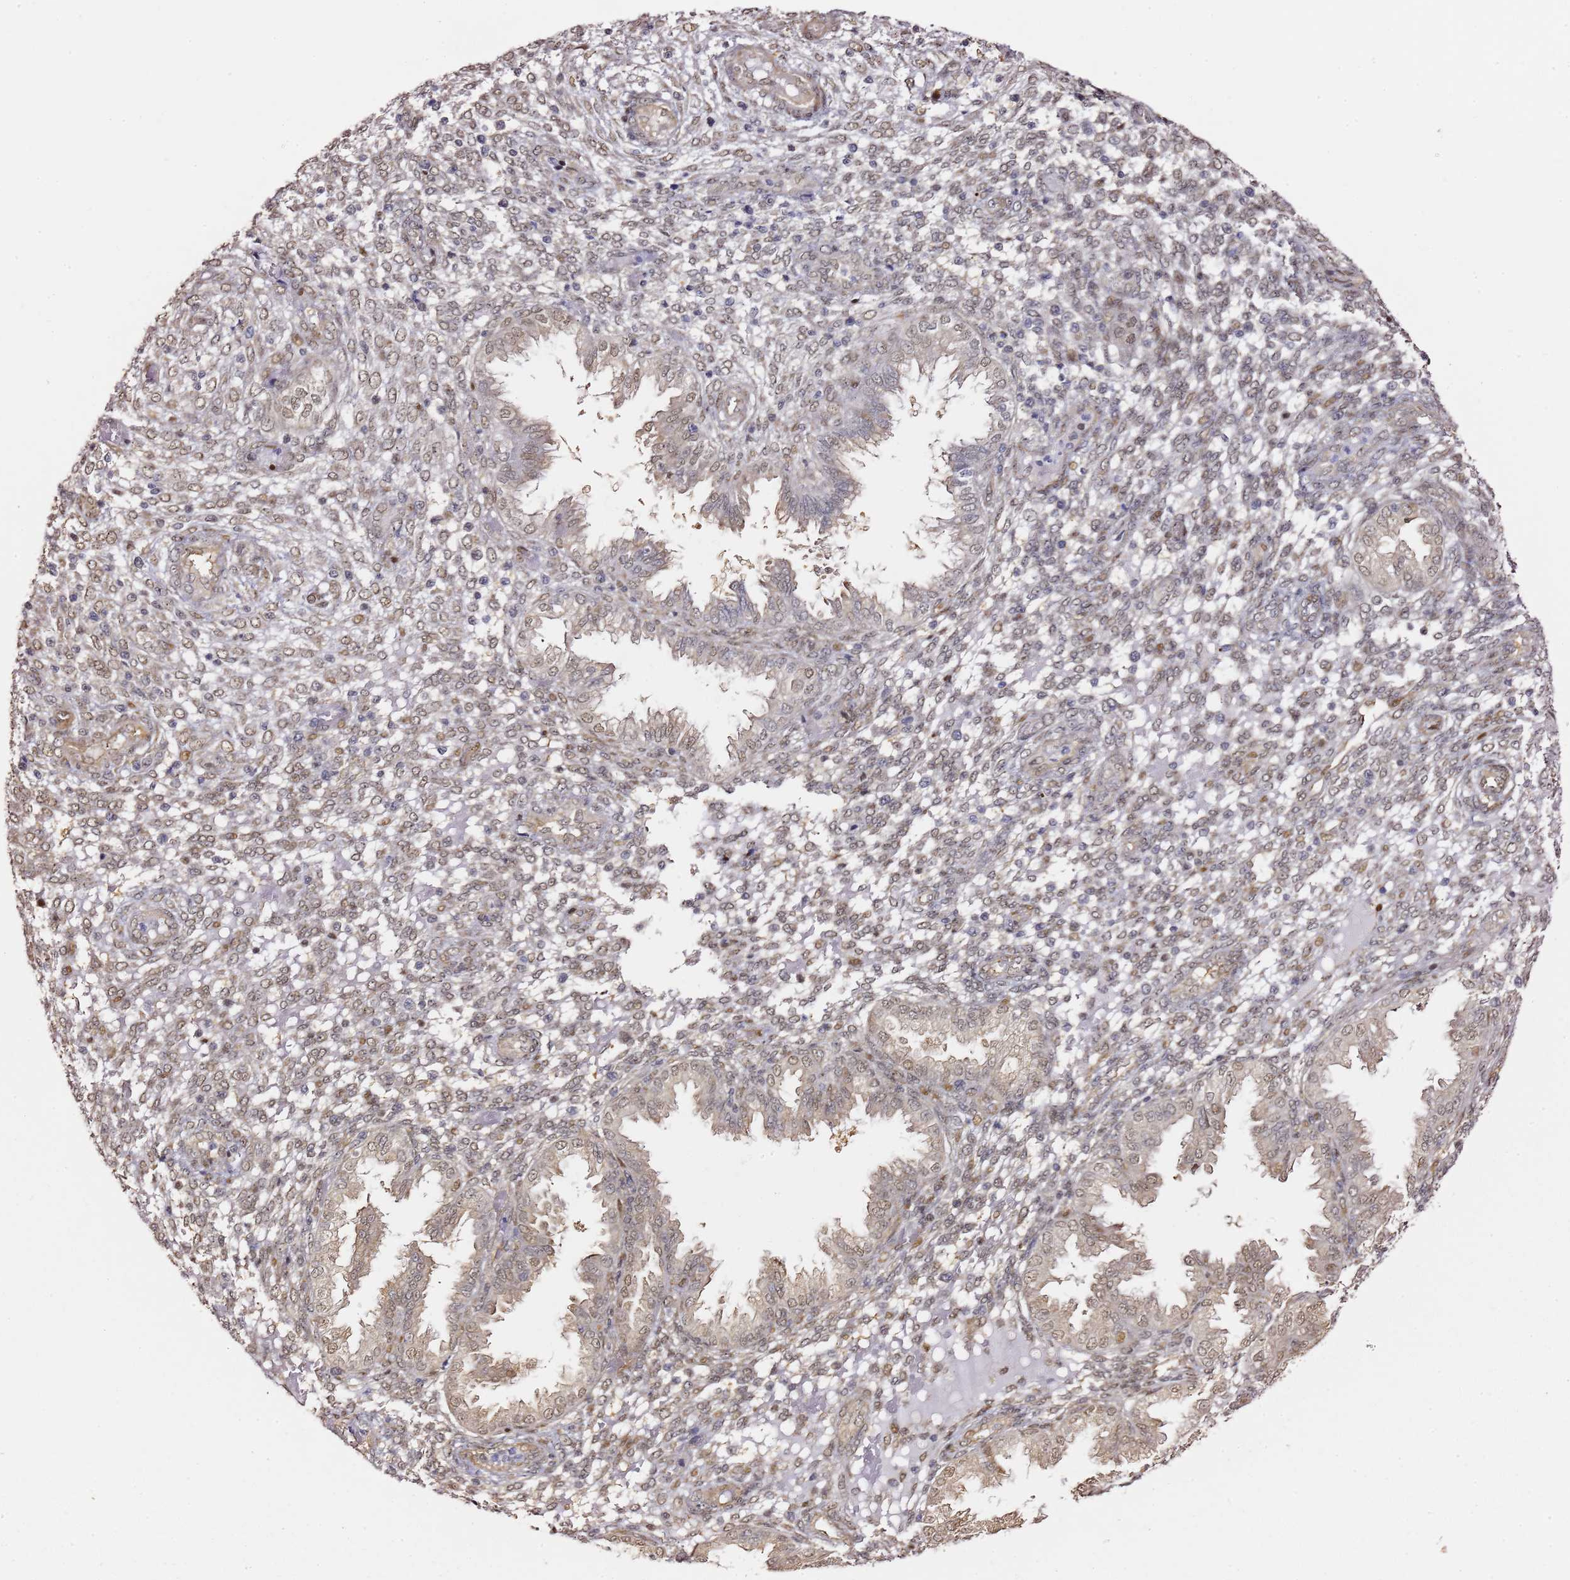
{"staining": {"intensity": "moderate", "quantity": "25%-75%", "location": "cytoplasmic/membranous,nuclear"}, "tissue": "endometrium", "cell_type": "Cells in endometrial stroma", "image_type": "normal", "snomed": [{"axis": "morphology", "description": "Normal tissue, NOS"}, {"axis": "topography", "description": "Endometrium"}], "caption": "Endometrium stained with DAB (3,3'-diaminobenzidine) IHC demonstrates medium levels of moderate cytoplasmic/membranous,nuclear expression in approximately 25%-75% of cells in endometrial stroma. (DAB (3,3'-diaminobenzidine) IHC with brightfield microscopy, high magnification).", "gene": "PSMD4", "patient": {"sex": "female", "age": 33}}